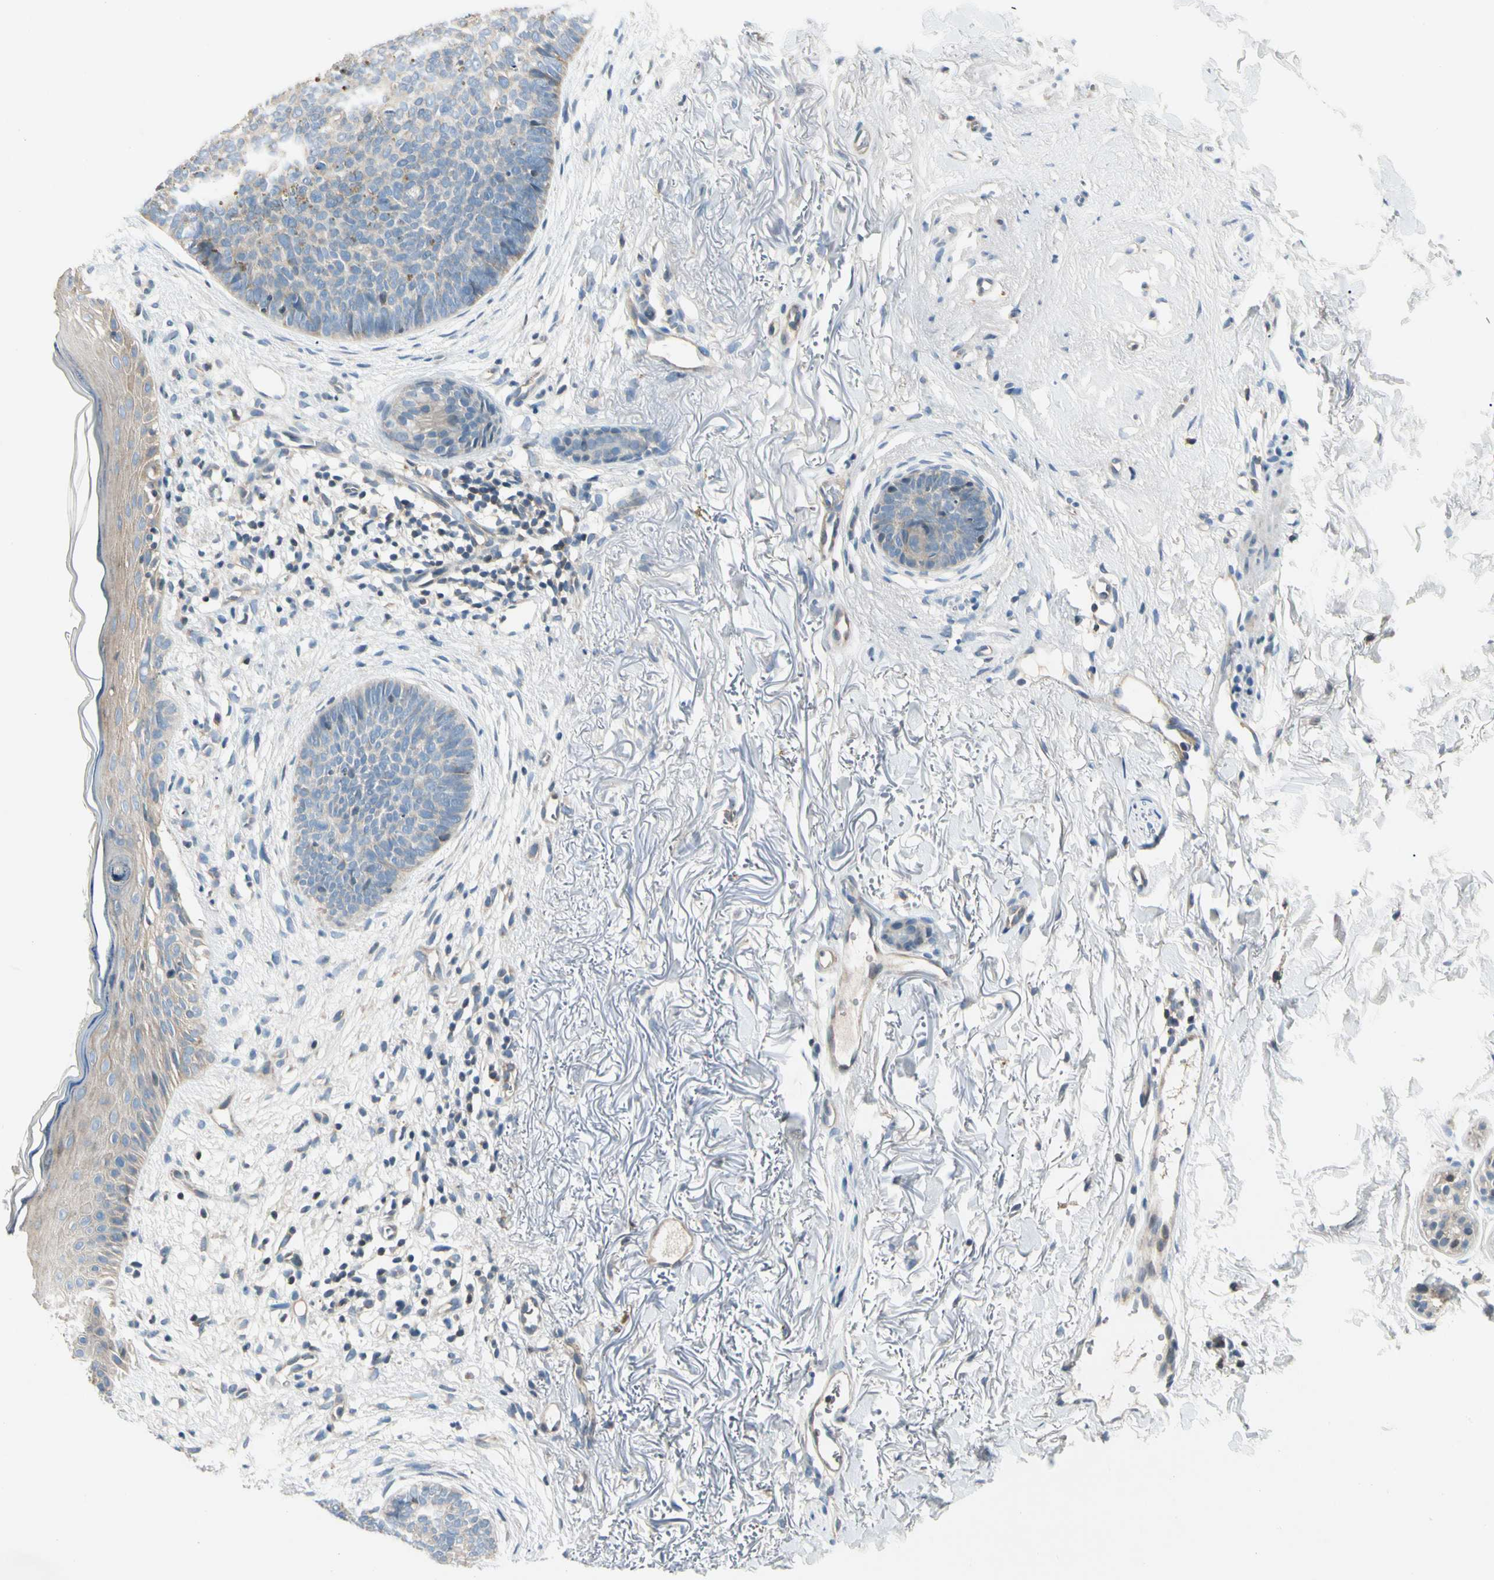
{"staining": {"intensity": "weak", "quantity": "25%-75%", "location": "cytoplasmic/membranous"}, "tissue": "skin cancer", "cell_type": "Tumor cells", "image_type": "cancer", "snomed": [{"axis": "morphology", "description": "Basal cell carcinoma"}, {"axis": "topography", "description": "Skin"}], "caption": "Weak cytoplasmic/membranous positivity is present in approximately 25%-75% of tumor cells in basal cell carcinoma (skin).", "gene": "CDH6", "patient": {"sex": "female", "age": 70}}